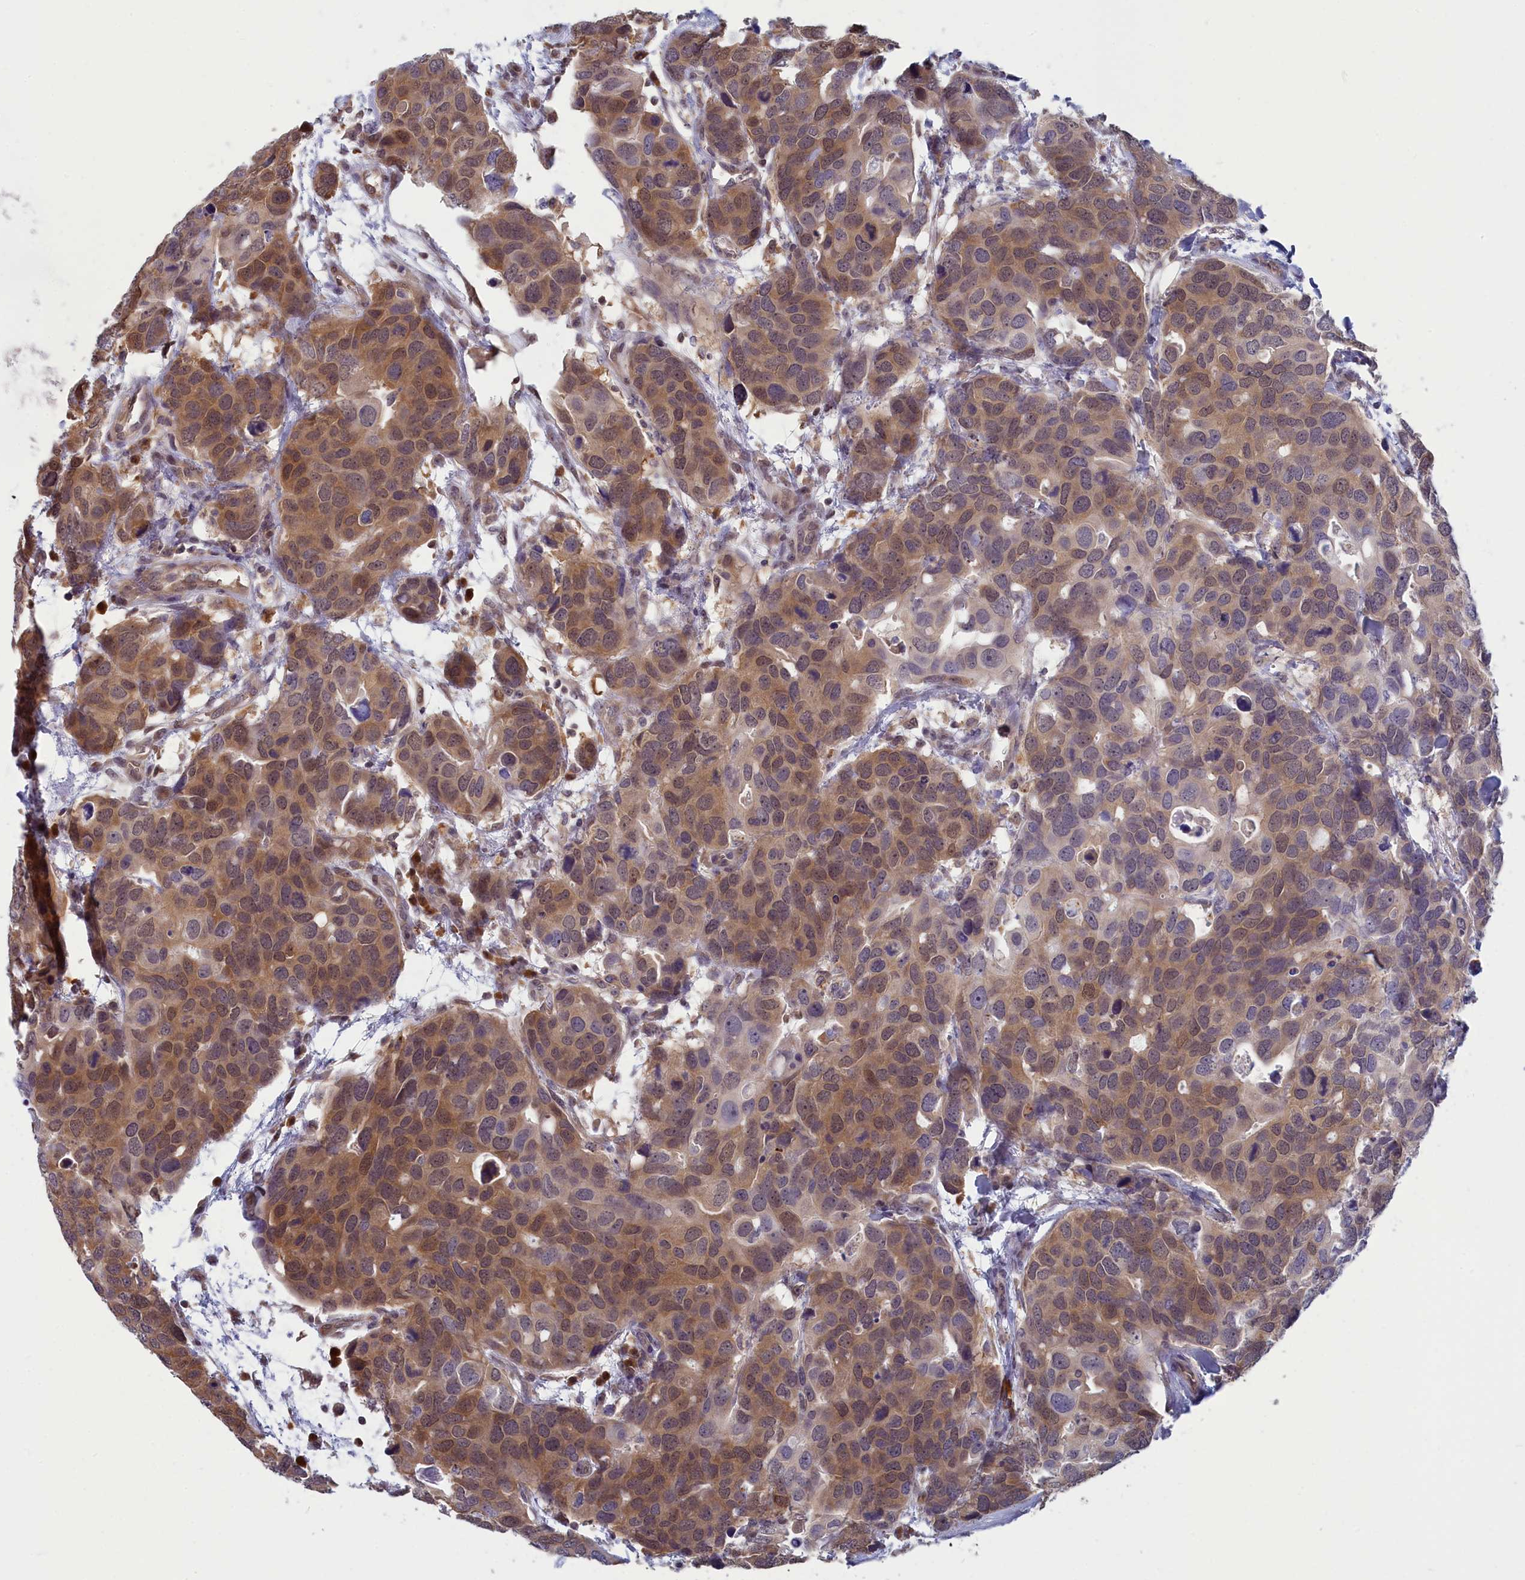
{"staining": {"intensity": "moderate", "quantity": ">75%", "location": "cytoplasmic/membranous,nuclear"}, "tissue": "breast cancer", "cell_type": "Tumor cells", "image_type": "cancer", "snomed": [{"axis": "morphology", "description": "Duct carcinoma"}, {"axis": "topography", "description": "Breast"}], "caption": "Immunohistochemical staining of human invasive ductal carcinoma (breast) demonstrates medium levels of moderate cytoplasmic/membranous and nuclear protein expression in approximately >75% of tumor cells.", "gene": "MRI1", "patient": {"sex": "female", "age": 83}}